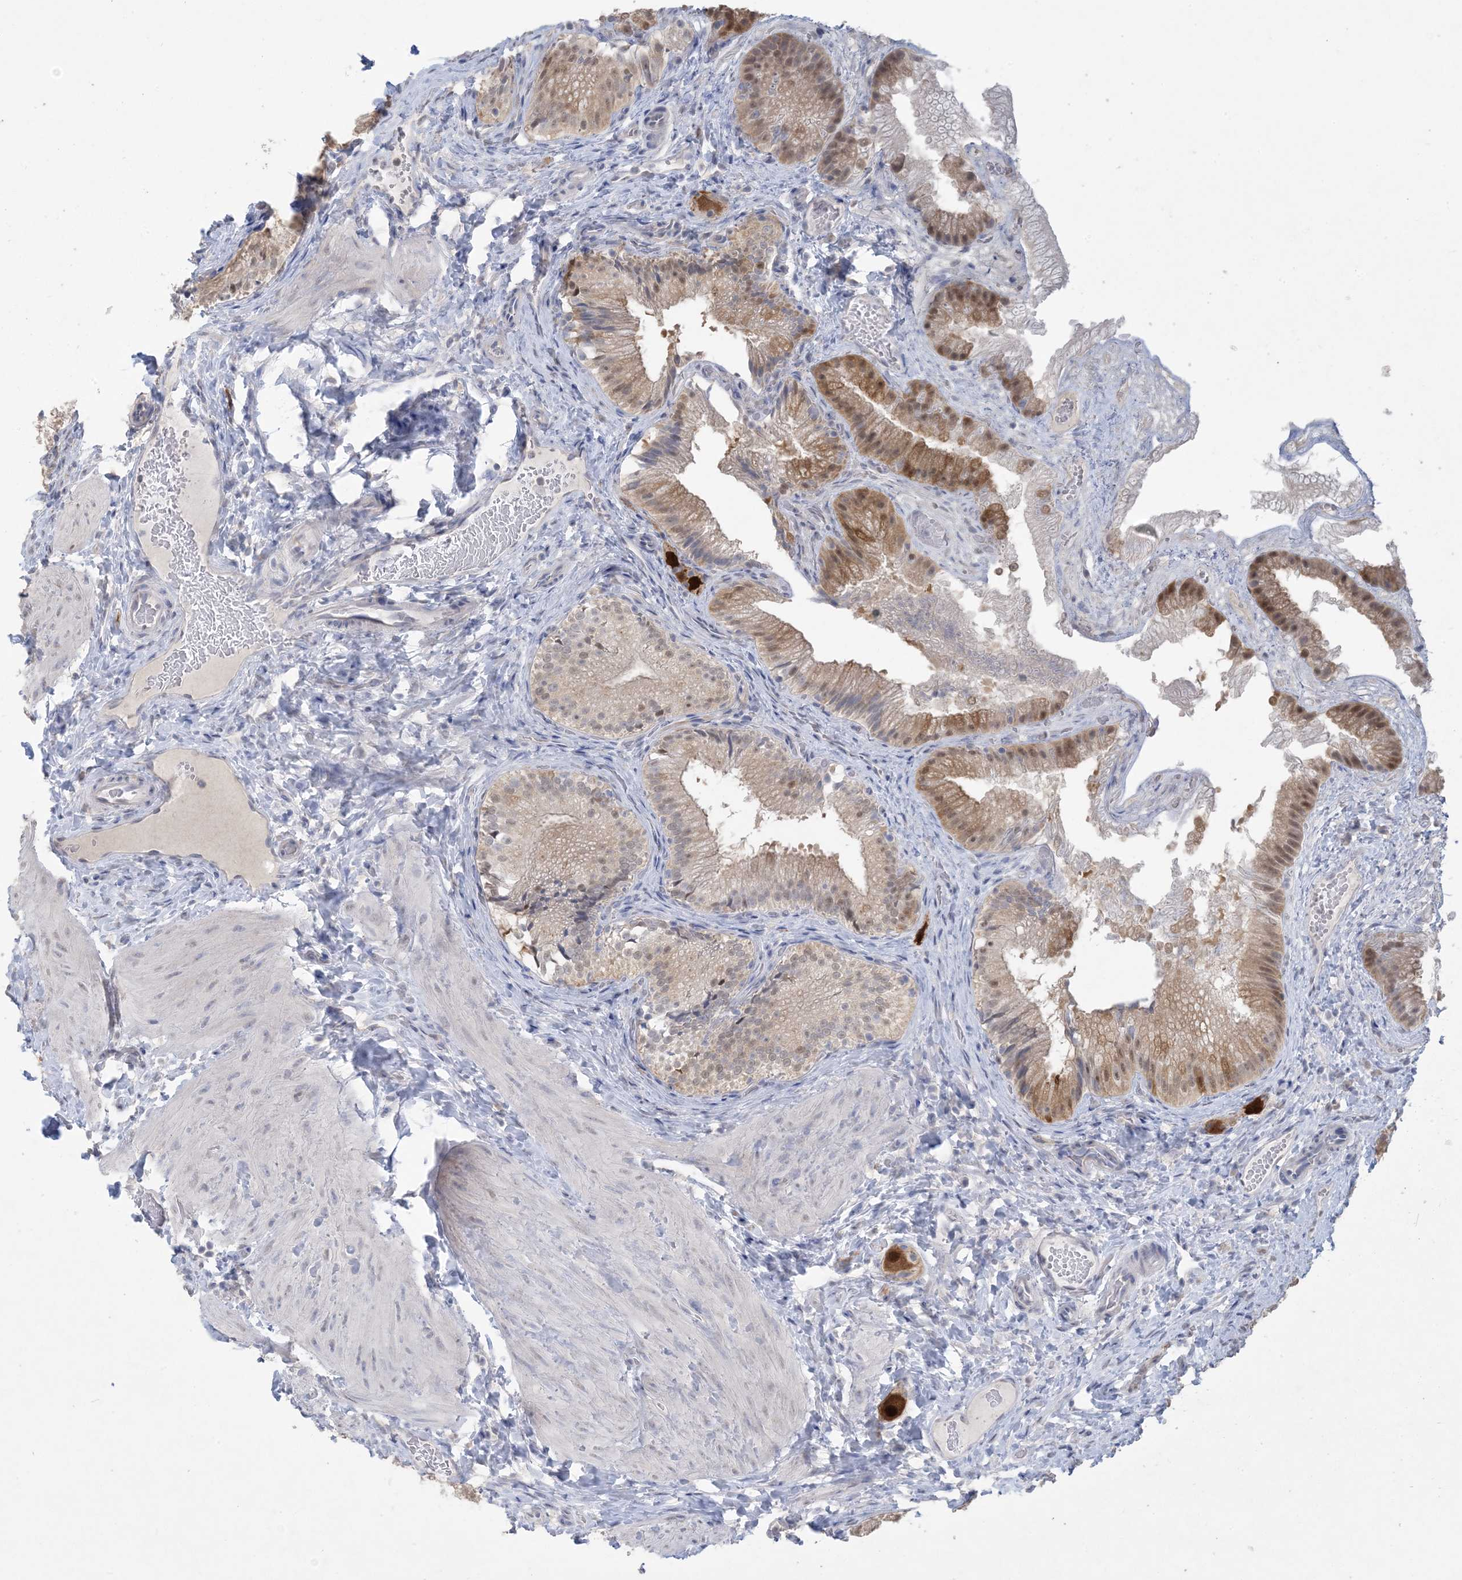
{"staining": {"intensity": "moderate", "quantity": "25%-75%", "location": "cytoplasmic/membranous,nuclear"}, "tissue": "gallbladder", "cell_type": "Glandular cells", "image_type": "normal", "snomed": [{"axis": "morphology", "description": "Normal tissue, NOS"}, {"axis": "topography", "description": "Gallbladder"}], "caption": "IHC (DAB (3,3'-diaminobenzidine)) staining of benign gallbladder exhibits moderate cytoplasmic/membranous,nuclear protein staining in approximately 25%-75% of glandular cells.", "gene": "HMGCS1", "patient": {"sex": "female", "age": 30}}